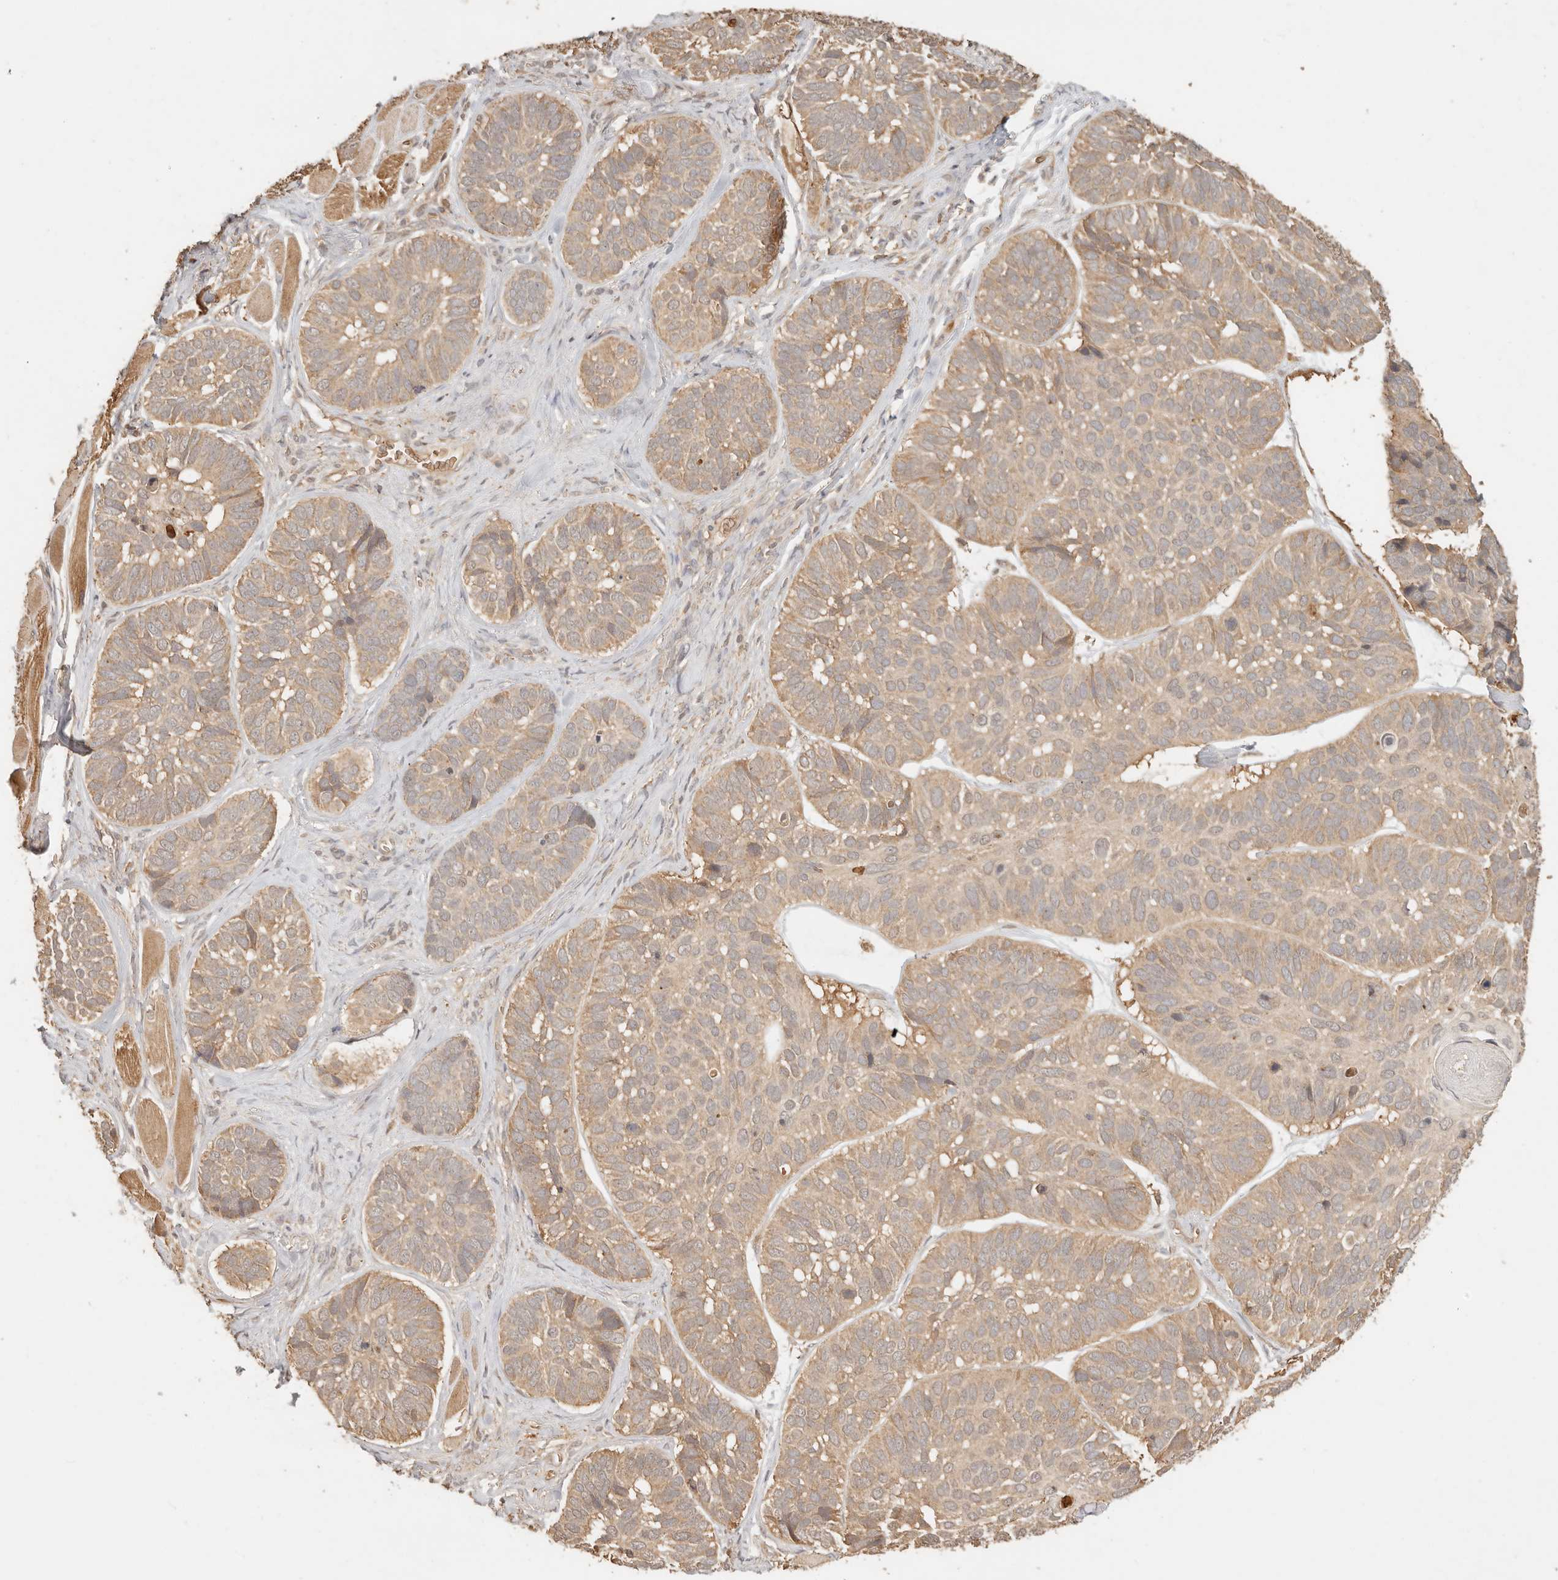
{"staining": {"intensity": "moderate", "quantity": ">75%", "location": "cytoplasmic/membranous"}, "tissue": "skin cancer", "cell_type": "Tumor cells", "image_type": "cancer", "snomed": [{"axis": "morphology", "description": "Basal cell carcinoma"}, {"axis": "topography", "description": "Skin"}], "caption": "Skin basal cell carcinoma tissue reveals moderate cytoplasmic/membranous staining in about >75% of tumor cells, visualized by immunohistochemistry.", "gene": "INTS11", "patient": {"sex": "male", "age": 62}}